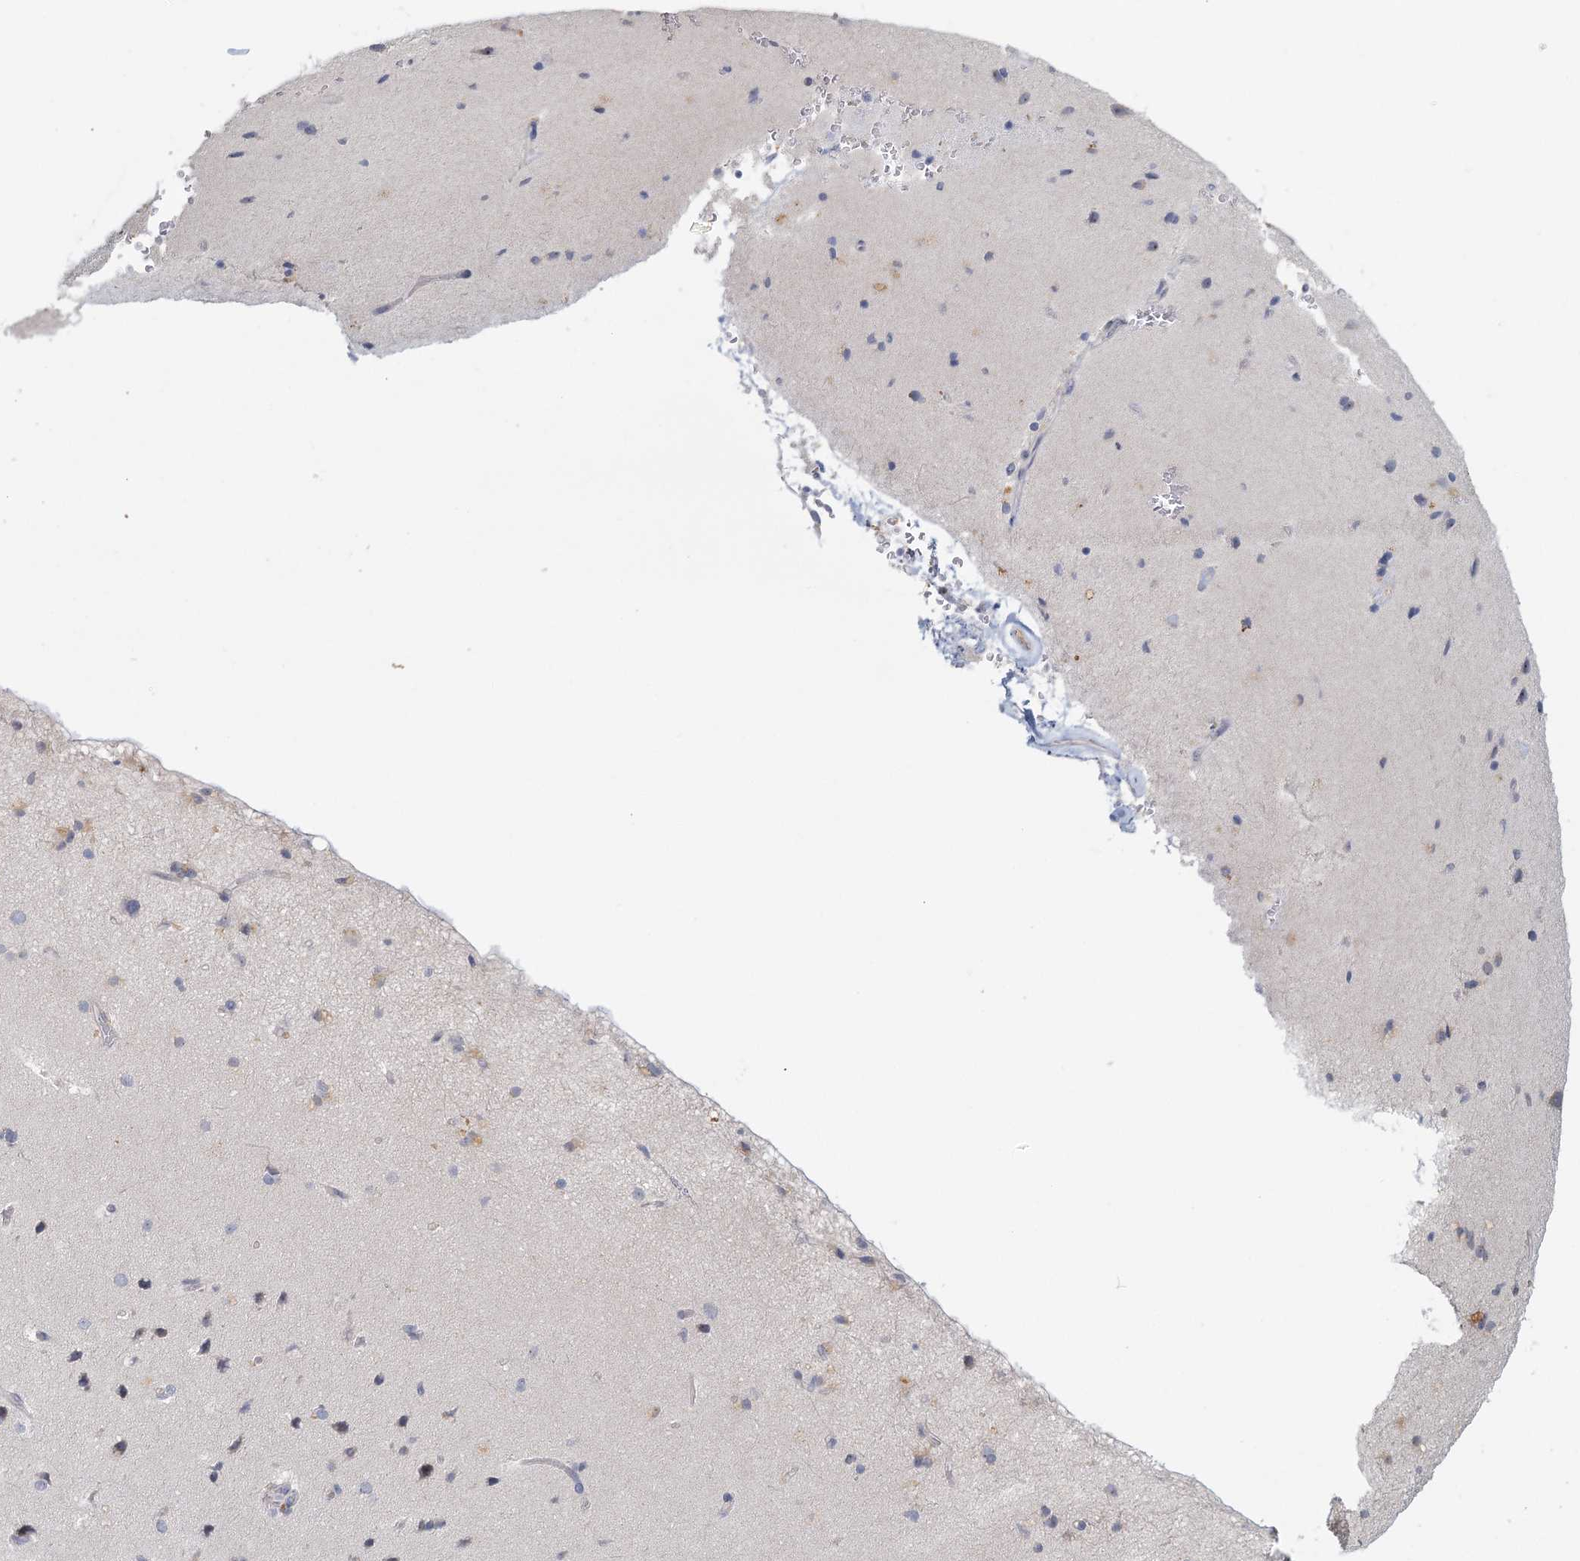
{"staining": {"intensity": "negative", "quantity": "none", "location": "none"}, "tissue": "cerebral cortex", "cell_type": "Endothelial cells", "image_type": "normal", "snomed": [{"axis": "morphology", "description": "Normal tissue, NOS"}, {"axis": "topography", "description": "Cerebral cortex"}], "caption": "IHC photomicrograph of benign cerebral cortex: cerebral cortex stained with DAB demonstrates no significant protein staining in endothelial cells.", "gene": "MYO7B", "patient": {"sex": "male", "age": 62}}